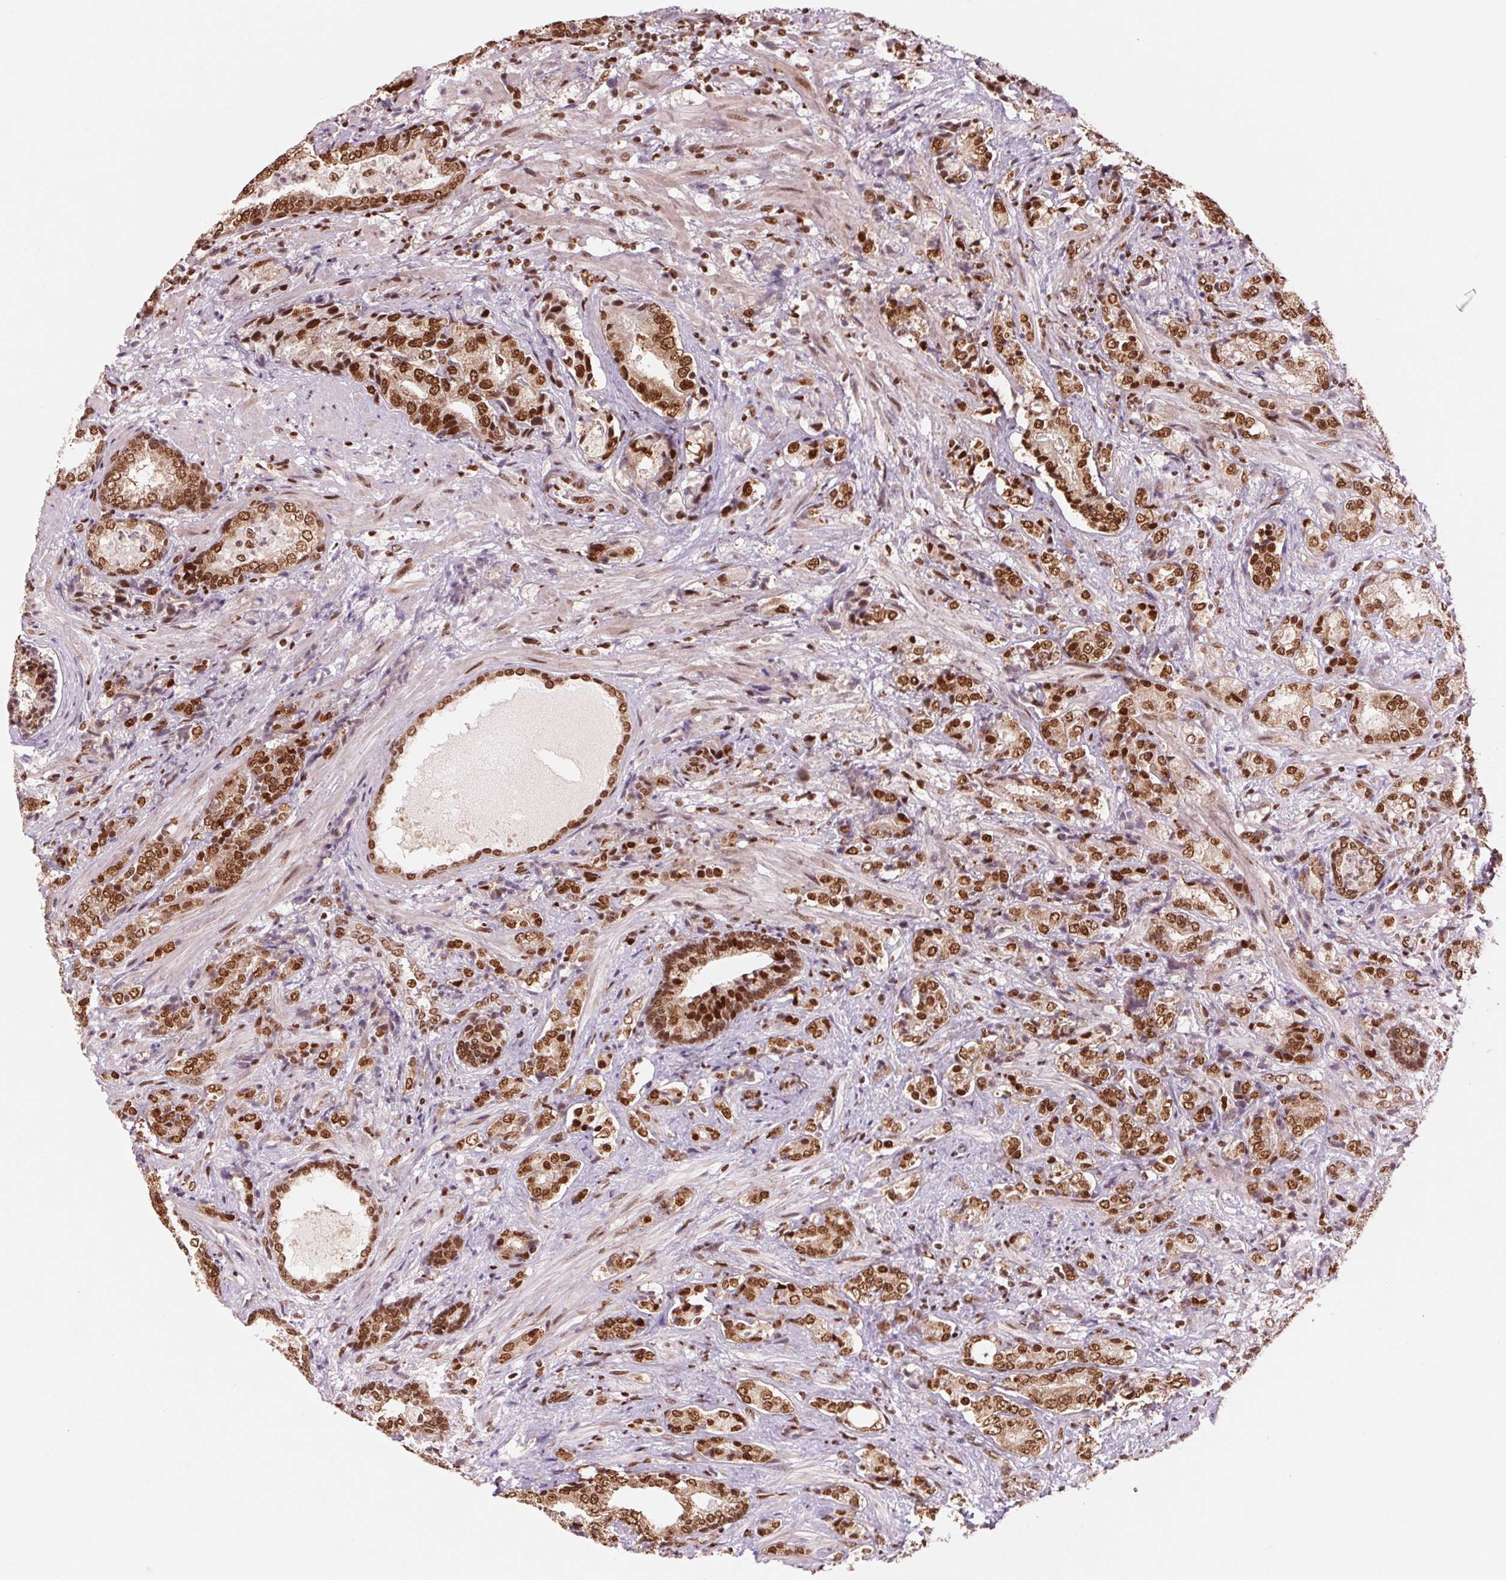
{"staining": {"intensity": "strong", "quantity": ">75%", "location": "nuclear"}, "tissue": "prostate cancer", "cell_type": "Tumor cells", "image_type": "cancer", "snomed": [{"axis": "morphology", "description": "Adenocarcinoma, High grade"}, {"axis": "topography", "description": "Prostate"}], "caption": "Immunohistochemical staining of human high-grade adenocarcinoma (prostate) reveals high levels of strong nuclear protein positivity in approximately >75% of tumor cells.", "gene": "TTLL9", "patient": {"sex": "male", "age": 62}}